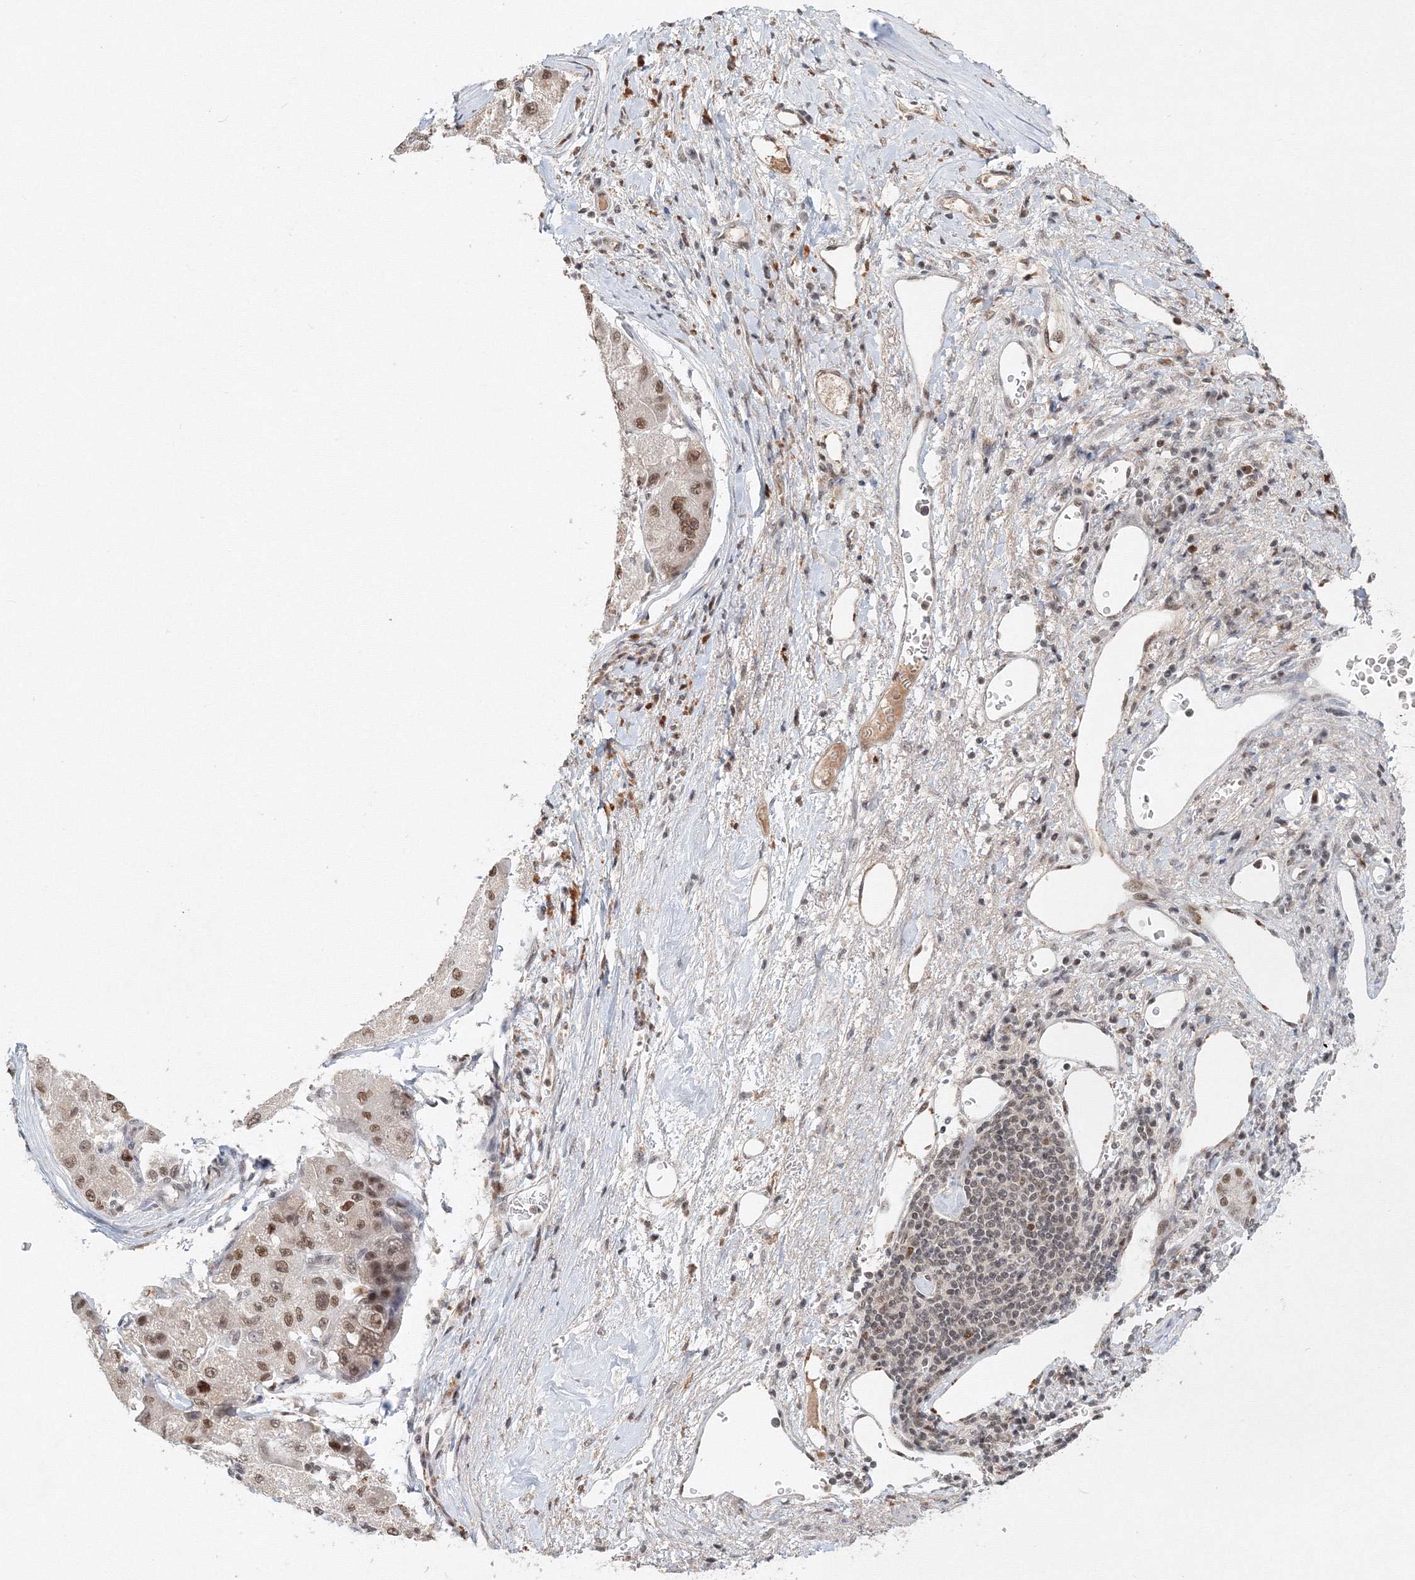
{"staining": {"intensity": "moderate", "quantity": ">75%", "location": "nuclear"}, "tissue": "liver cancer", "cell_type": "Tumor cells", "image_type": "cancer", "snomed": [{"axis": "morphology", "description": "Carcinoma, Hepatocellular, NOS"}, {"axis": "topography", "description": "Liver"}], "caption": "Liver hepatocellular carcinoma stained with a brown dye displays moderate nuclear positive staining in approximately >75% of tumor cells.", "gene": "IWS1", "patient": {"sex": "male", "age": 80}}